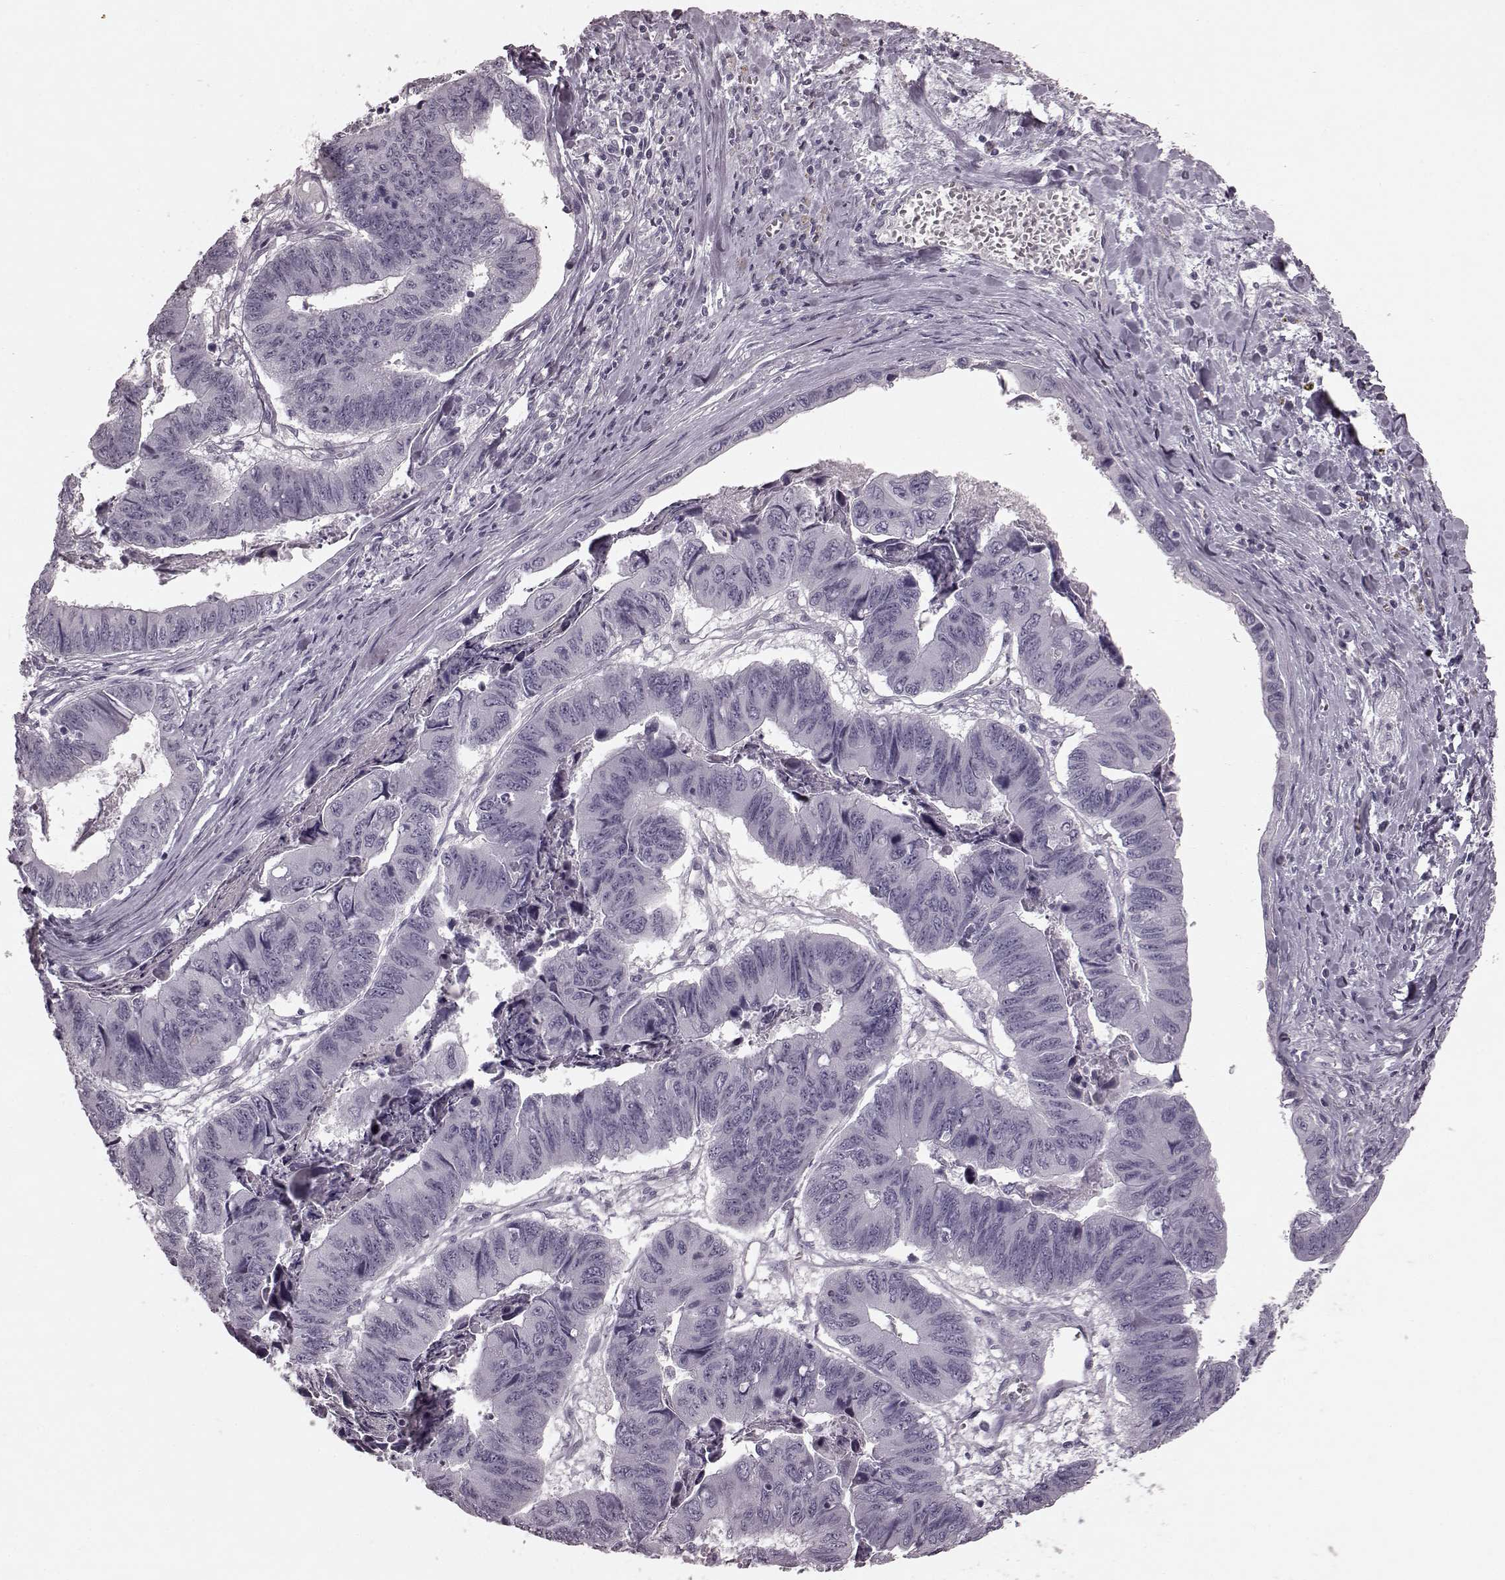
{"staining": {"intensity": "negative", "quantity": "none", "location": "none"}, "tissue": "stomach cancer", "cell_type": "Tumor cells", "image_type": "cancer", "snomed": [{"axis": "morphology", "description": "Adenocarcinoma, NOS"}, {"axis": "topography", "description": "Stomach, lower"}], "caption": "Stomach cancer stained for a protein using immunohistochemistry (IHC) exhibits no positivity tumor cells.", "gene": "TRPM1", "patient": {"sex": "male", "age": 77}}